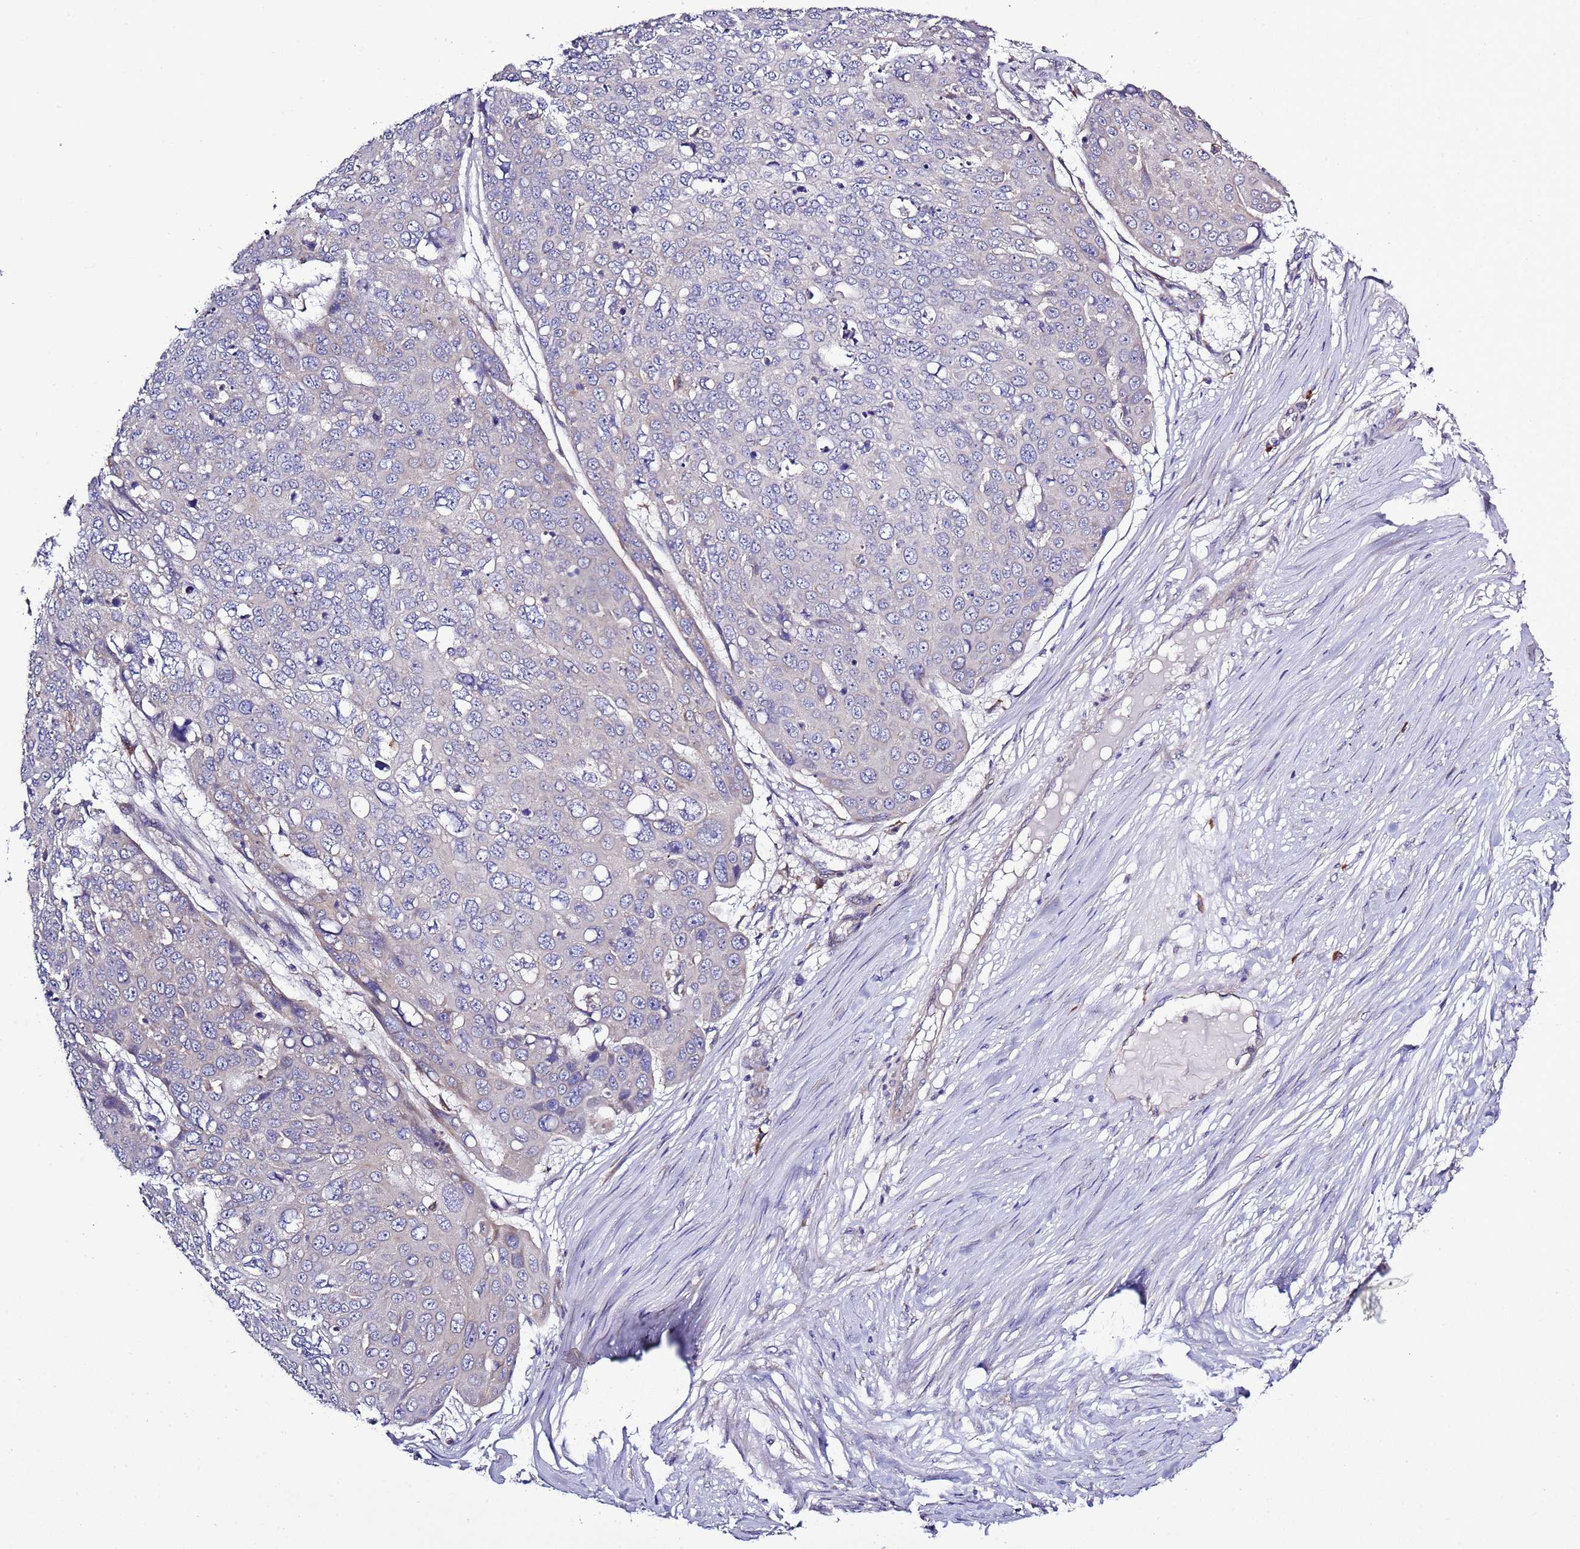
{"staining": {"intensity": "negative", "quantity": "none", "location": "none"}, "tissue": "skin cancer", "cell_type": "Tumor cells", "image_type": "cancer", "snomed": [{"axis": "morphology", "description": "Squamous cell carcinoma, NOS"}, {"axis": "topography", "description": "Skin"}], "caption": "The photomicrograph shows no staining of tumor cells in squamous cell carcinoma (skin). (DAB immunohistochemistry visualized using brightfield microscopy, high magnification).", "gene": "SPCS1", "patient": {"sex": "male", "age": 71}}